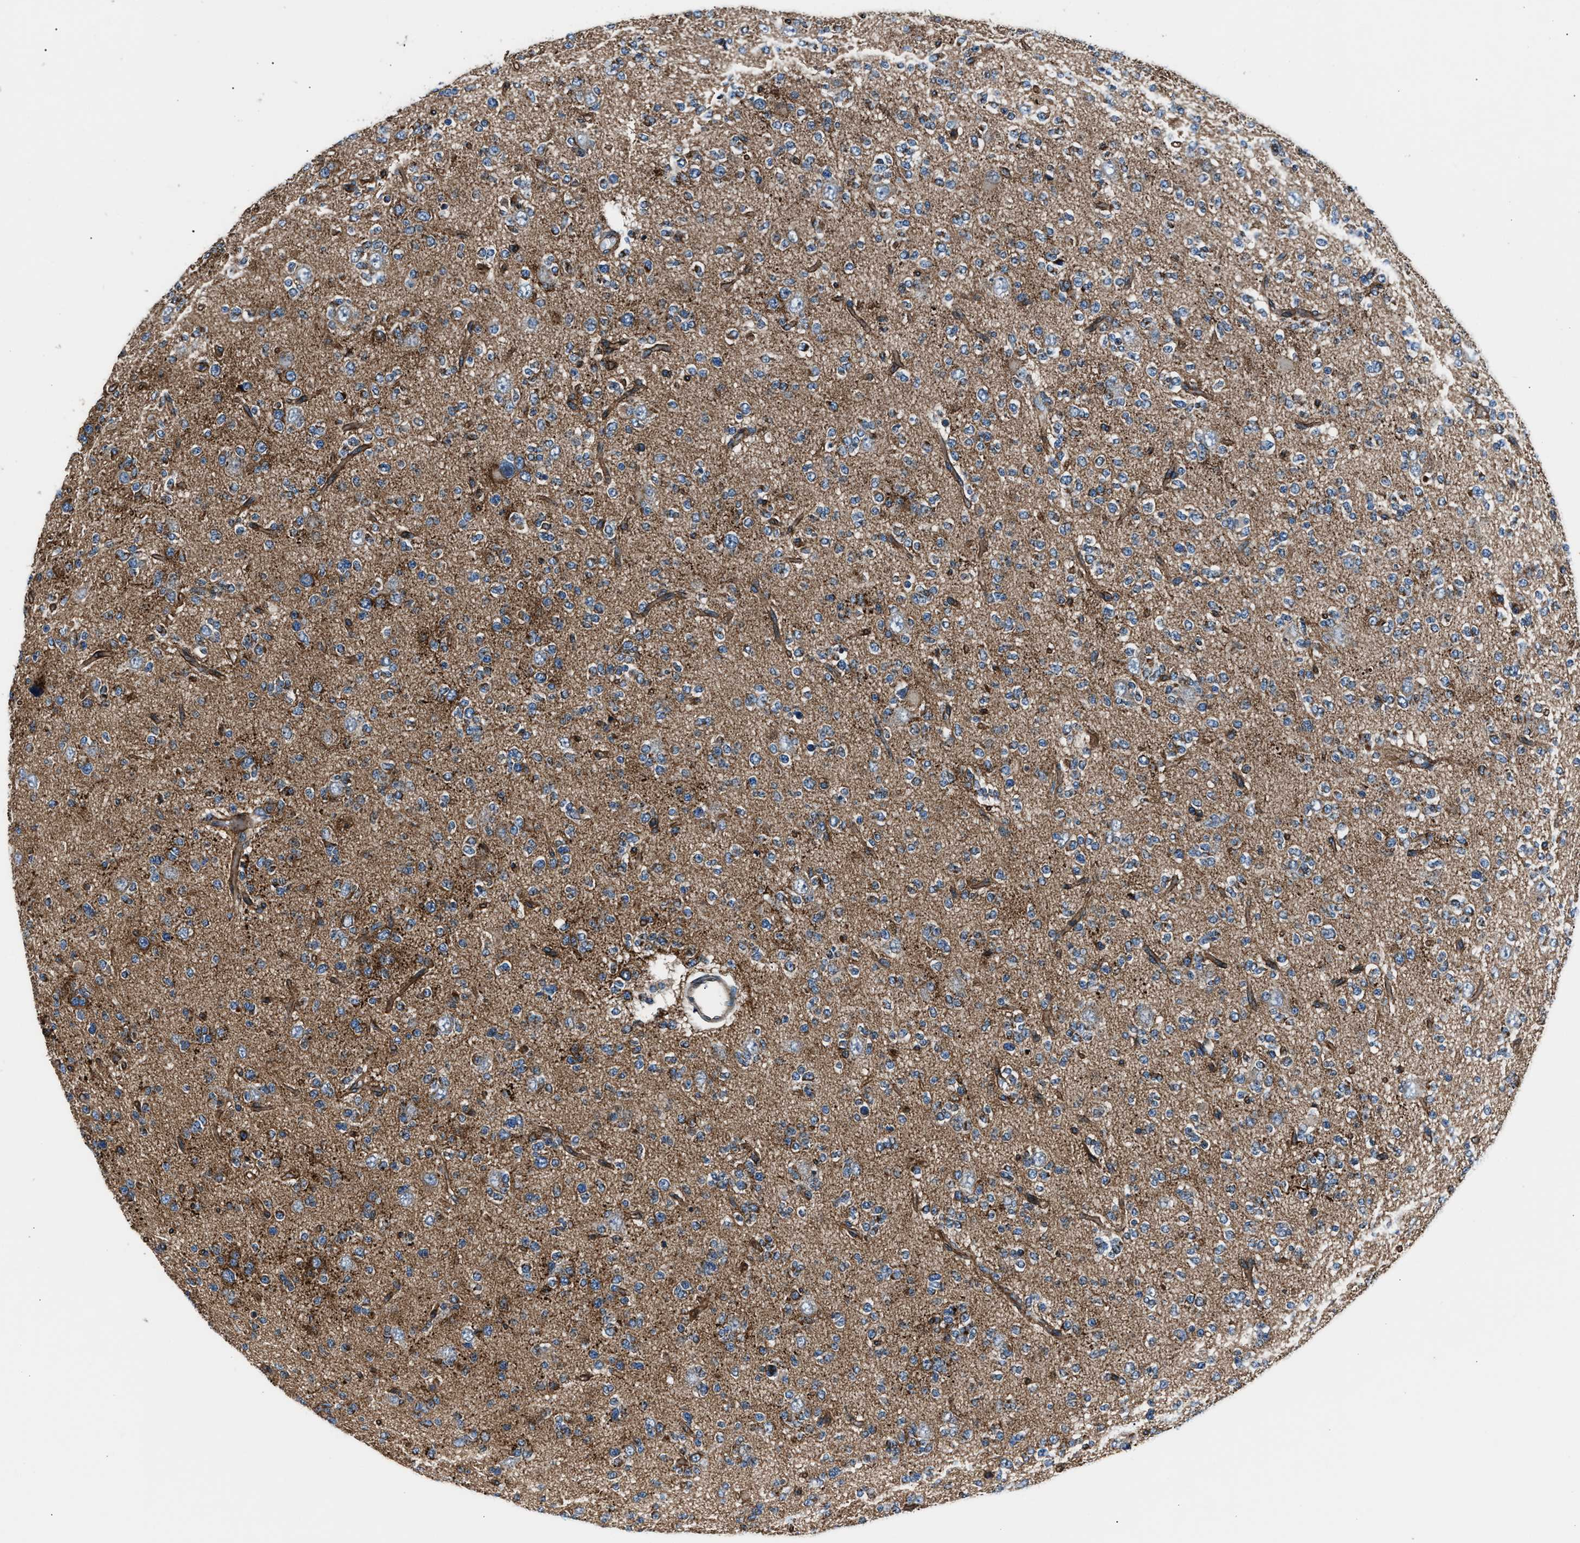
{"staining": {"intensity": "moderate", "quantity": "<25%", "location": "cytoplasmic/membranous"}, "tissue": "glioma", "cell_type": "Tumor cells", "image_type": "cancer", "snomed": [{"axis": "morphology", "description": "Glioma, malignant, Low grade"}, {"axis": "topography", "description": "Brain"}], "caption": "Human glioma stained with a brown dye displays moderate cytoplasmic/membranous positive expression in approximately <25% of tumor cells.", "gene": "GGCT", "patient": {"sex": "male", "age": 38}}